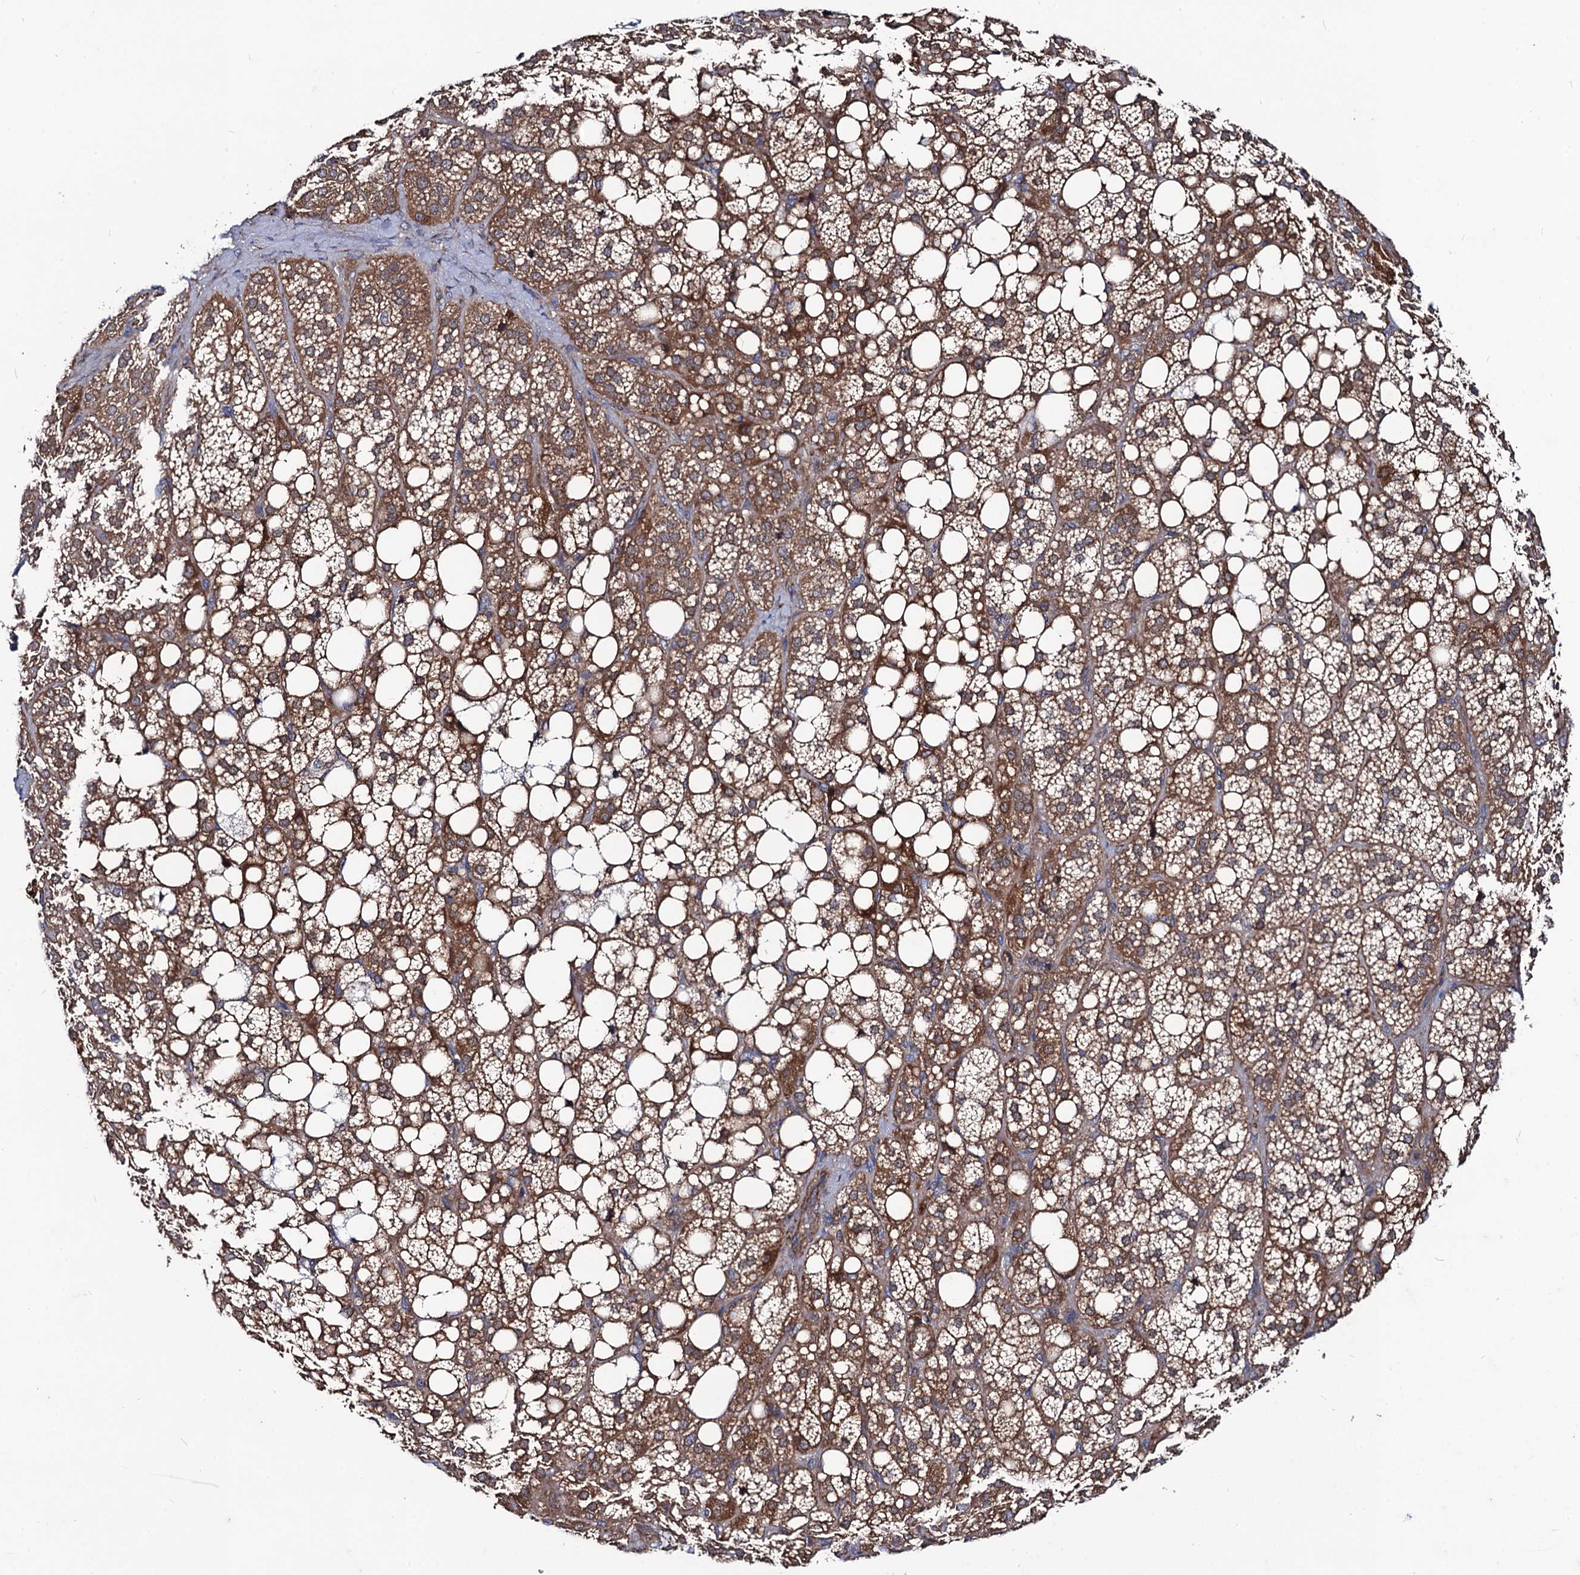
{"staining": {"intensity": "strong", "quantity": "25%-75%", "location": "cytoplasmic/membranous"}, "tissue": "adrenal gland", "cell_type": "Glandular cells", "image_type": "normal", "snomed": [{"axis": "morphology", "description": "Normal tissue, NOS"}, {"axis": "topography", "description": "Adrenal gland"}], "caption": "Adrenal gland stained with DAB immunohistochemistry (IHC) shows high levels of strong cytoplasmic/membranous positivity in about 25%-75% of glandular cells. The staining was performed using DAB (3,3'-diaminobenzidine) to visualize the protein expression in brown, while the nuclei were stained in blue with hematoxylin (Magnification: 20x).", "gene": "DYDC1", "patient": {"sex": "female", "age": 59}}